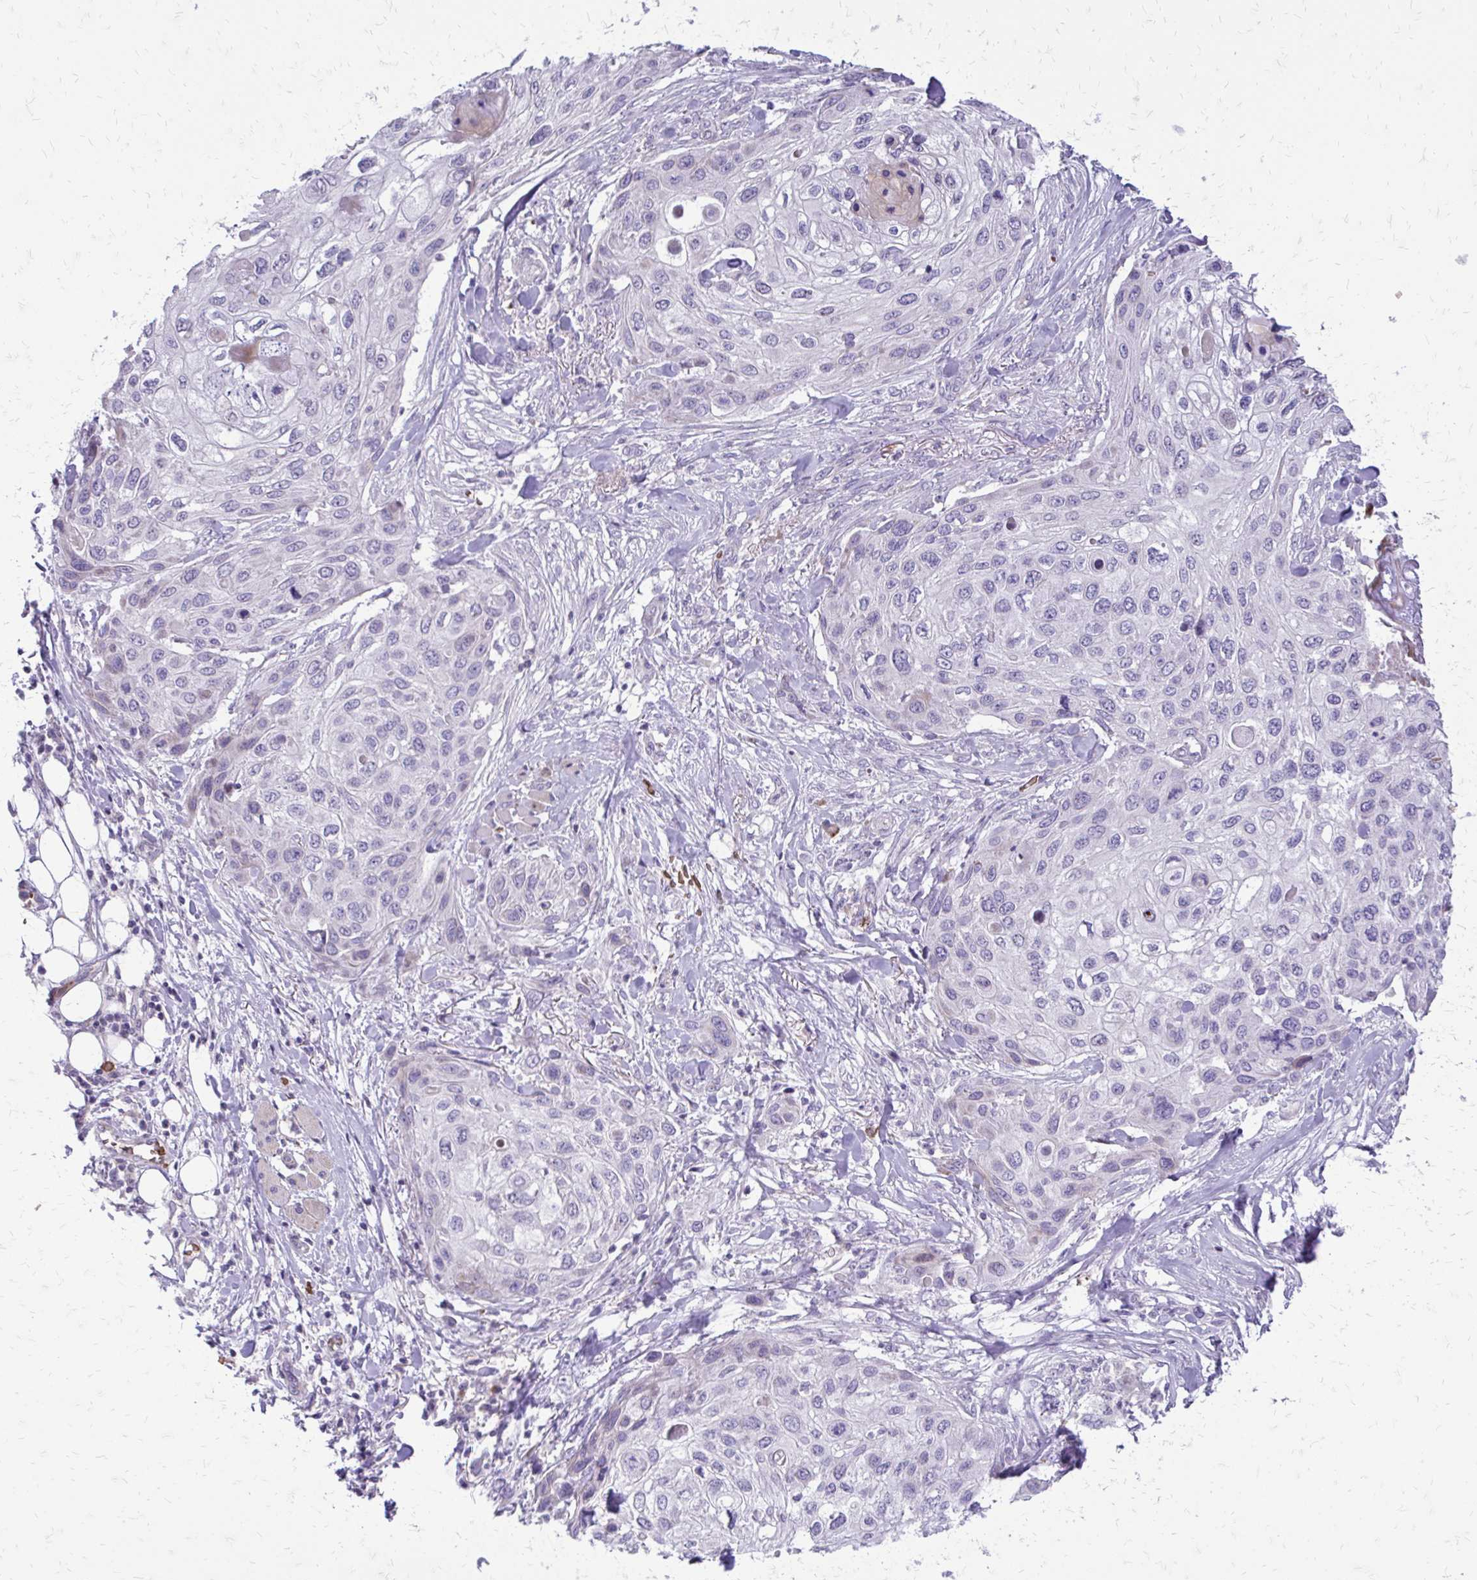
{"staining": {"intensity": "negative", "quantity": "none", "location": "none"}, "tissue": "skin cancer", "cell_type": "Tumor cells", "image_type": "cancer", "snomed": [{"axis": "morphology", "description": "Squamous cell carcinoma, NOS"}, {"axis": "topography", "description": "Skin"}], "caption": "Protein analysis of skin cancer (squamous cell carcinoma) exhibits no significant staining in tumor cells.", "gene": "FUNDC2", "patient": {"sex": "female", "age": 87}}